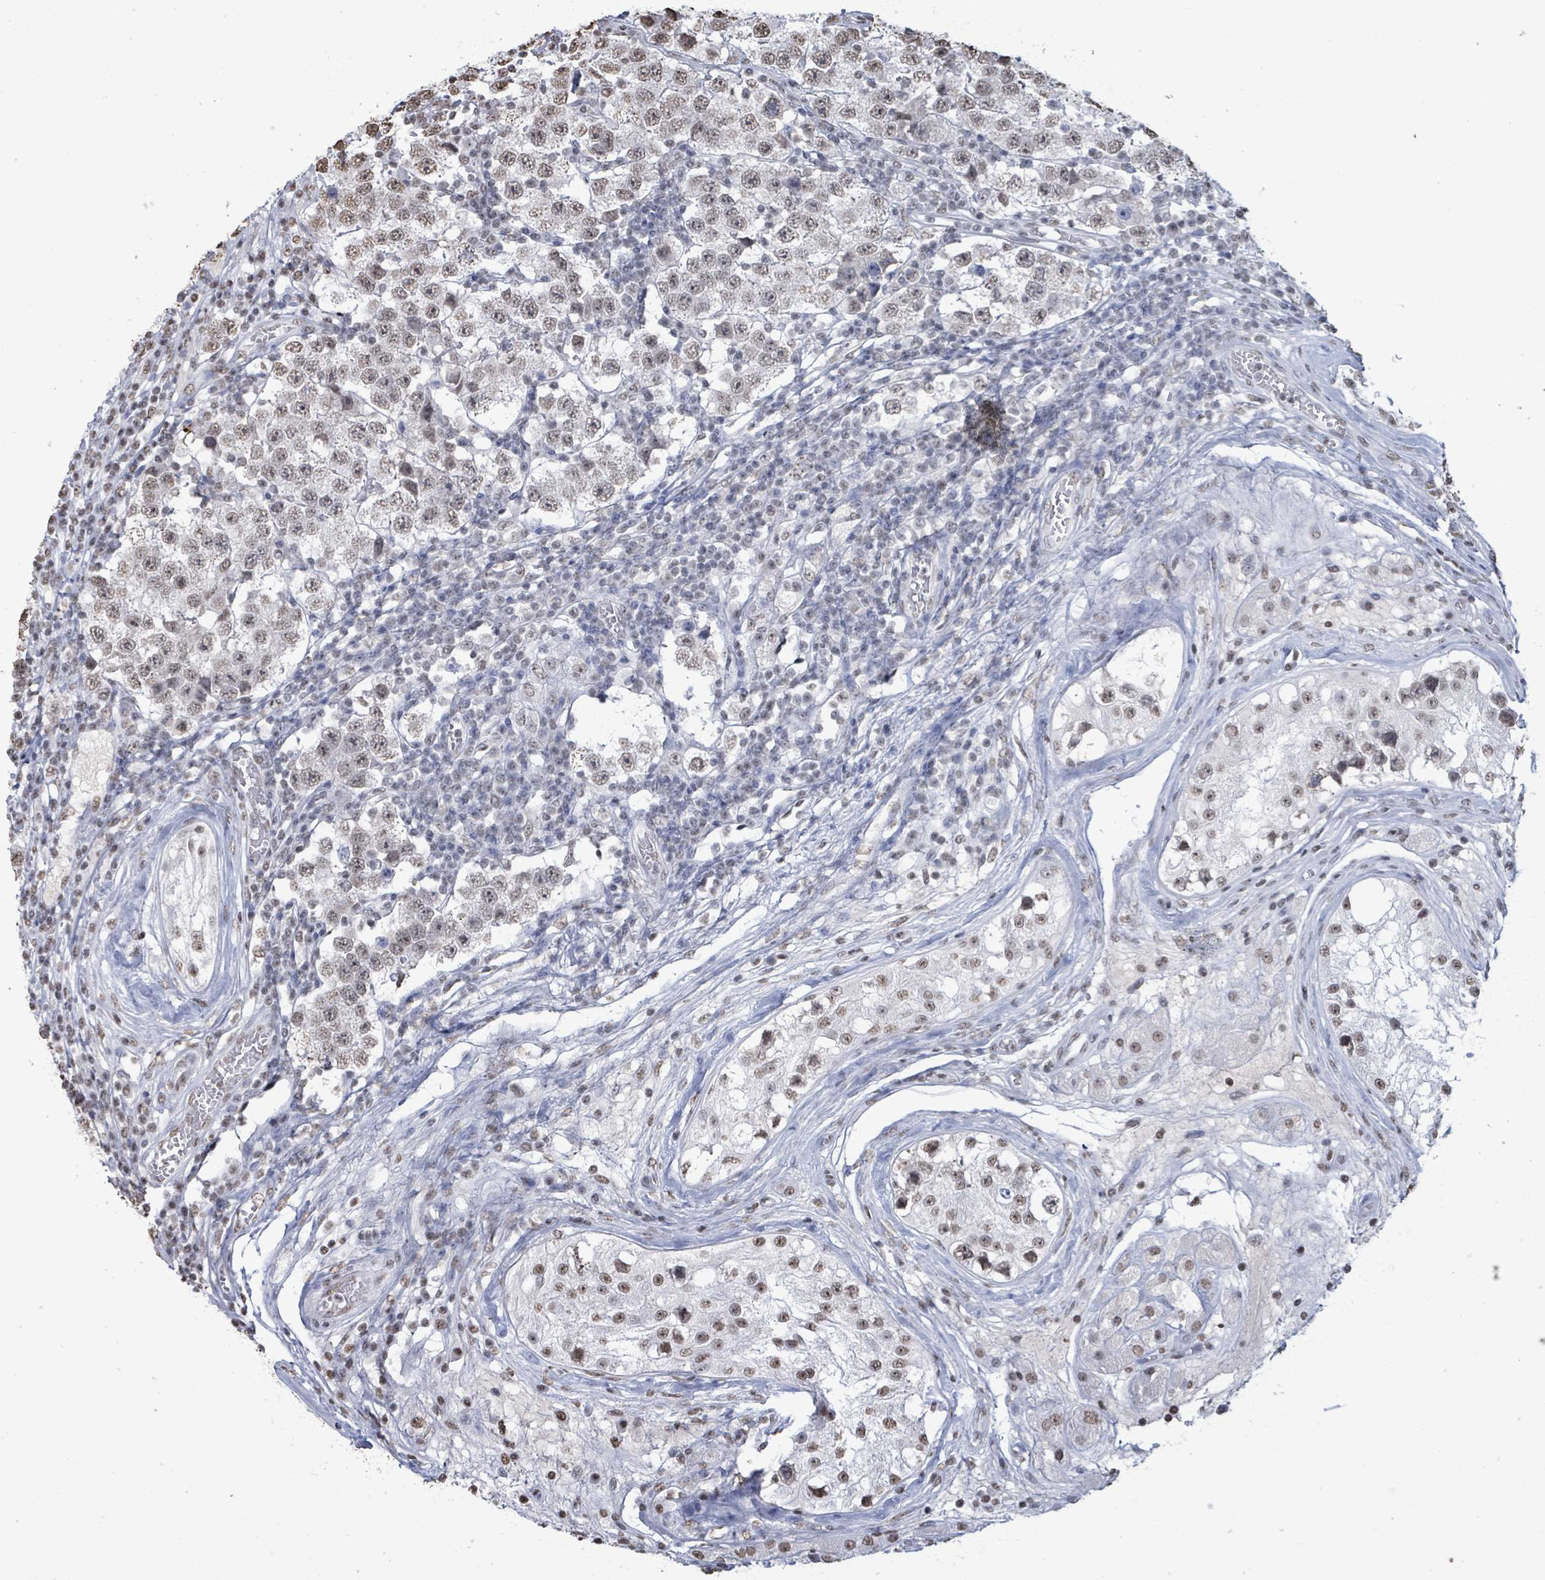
{"staining": {"intensity": "weak", "quantity": ">75%", "location": "nuclear"}, "tissue": "testis cancer", "cell_type": "Tumor cells", "image_type": "cancer", "snomed": [{"axis": "morphology", "description": "Seminoma, NOS"}, {"axis": "topography", "description": "Testis"}], "caption": "This histopathology image reveals testis cancer (seminoma) stained with immunohistochemistry to label a protein in brown. The nuclear of tumor cells show weak positivity for the protein. Nuclei are counter-stained blue.", "gene": "SAMD14", "patient": {"sex": "male", "age": 34}}